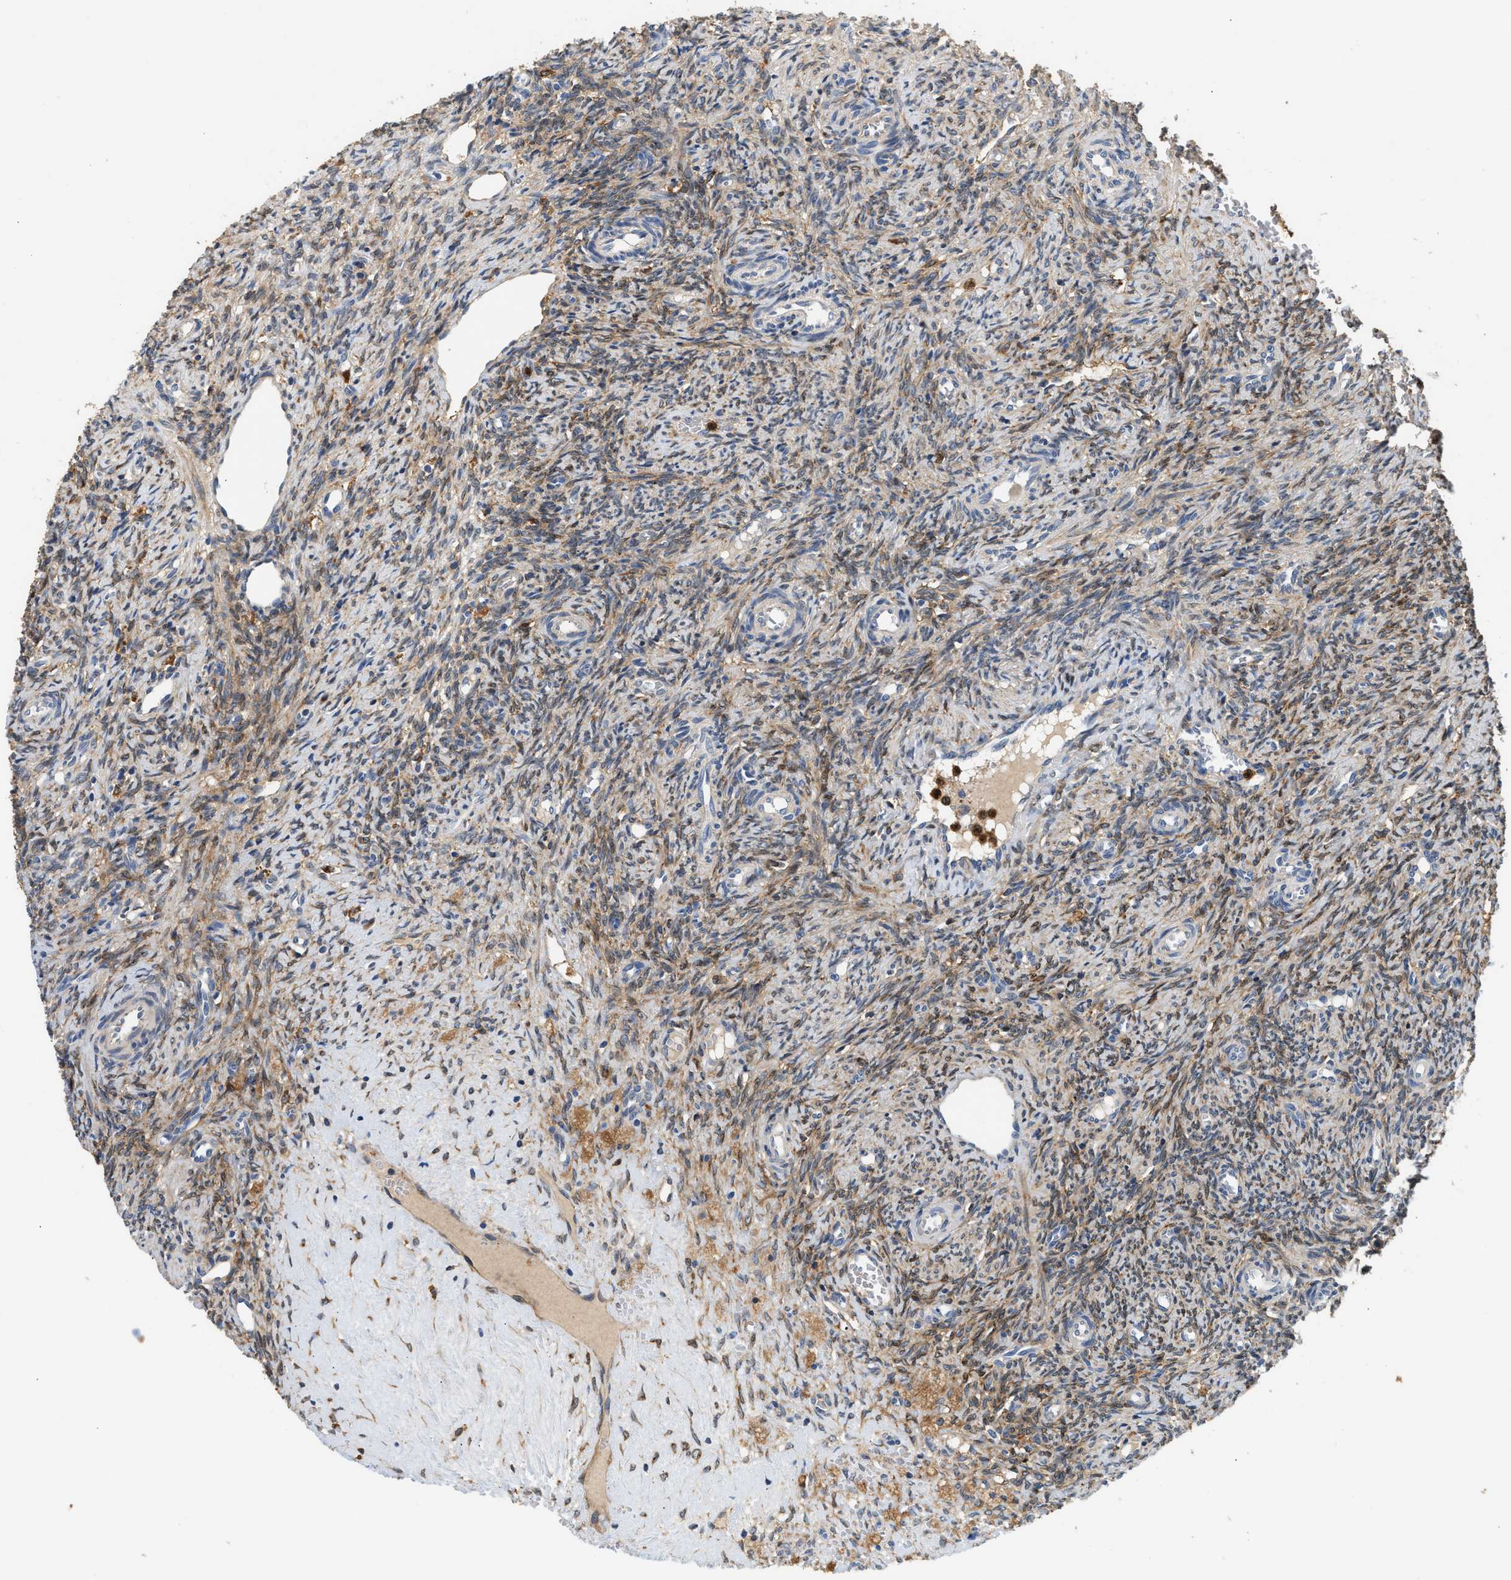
{"staining": {"intensity": "moderate", "quantity": ">75%", "location": "cytoplasmic/membranous"}, "tissue": "ovary", "cell_type": "Ovarian stroma cells", "image_type": "normal", "snomed": [{"axis": "morphology", "description": "Normal tissue, NOS"}, {"axis": "topography", "description": "Ovary"}], "caption": "Immunohistochemistry (IHC) of benign ovary demonstrates medium levels of moderate cytoplasmic/membranous positivity in about >75% of ovarian stroma cells. (DAB IHC with brightfield microscopy, high magnification).", "gene": "RAB31", "patient": {"sex": "female", "age": 41}}